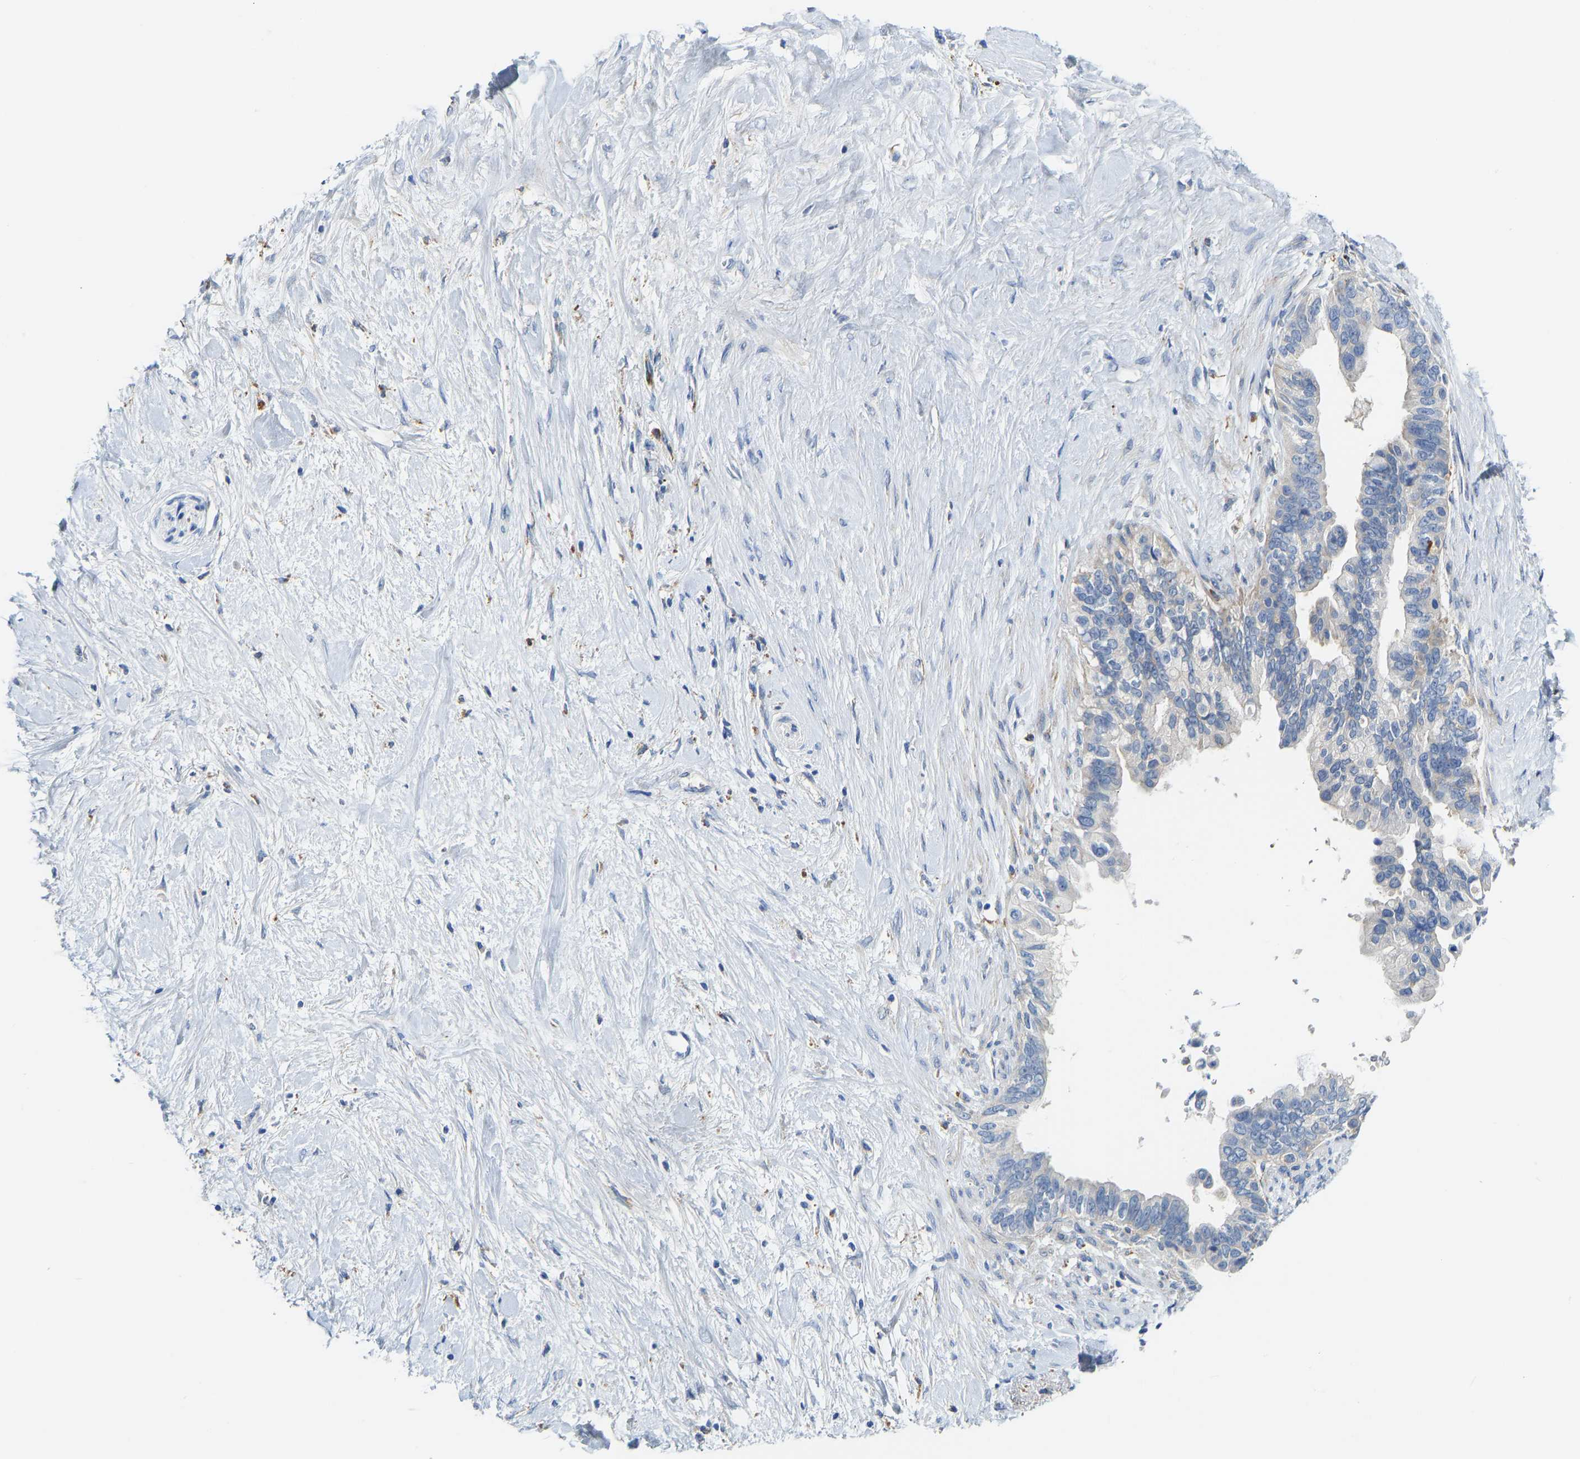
{"staining": {"intensity": "negative", "quantity": "none", "location": "none"}, "tissue": "pancreatic cancer", "cell_type": "Tumor cells", "image_type": "cancer", "snomed": [{"axis": "morphology", "description": "Adenocarcinoma, NOS"}, {"axis": "topography", "description": "Pancreas"}], "caption": "Tumor cells show no significant protein positivity in adenocarcinoma (pancreatic).", "gene": "ATP6V1E1", "patient": {"sex": "female", "age": 56}}